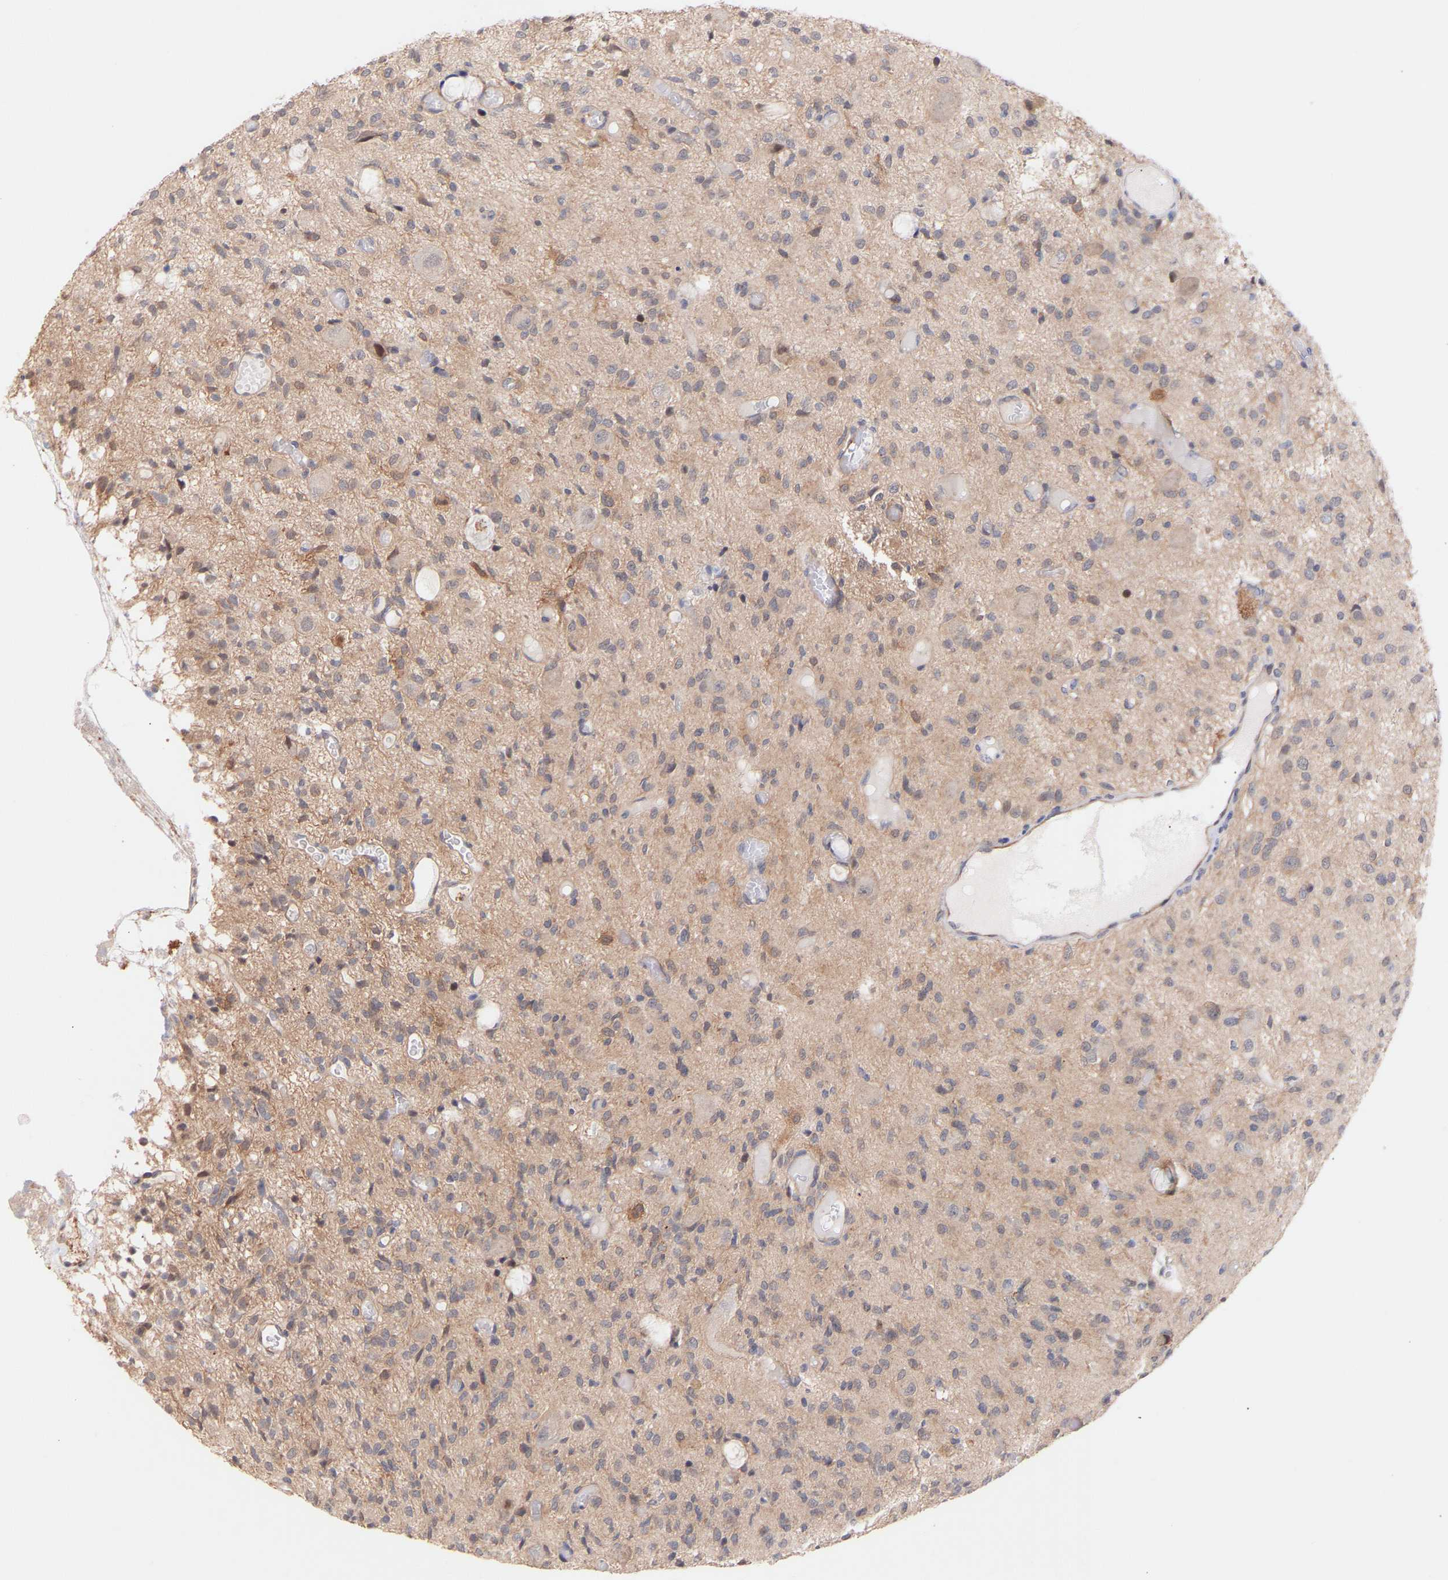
{"staining": {"intensity": "weak", "quantity": "<25%", "location": "cytoplasmic/membranous"}, "tissue": "glioma", "cell_type": "Tumor cells", "image_type": "cancer", "snomed": [{"axis": "morphology", "description": "Glioma, malignant, High grade"}, {"axis": "topography", "description": "Brain"}], "caption": "There is no significant positivity in tumor cells of malignant high-grade glioma.", "gene": "PDLIM5", "patient": {"sex": "female", "age": 59}}